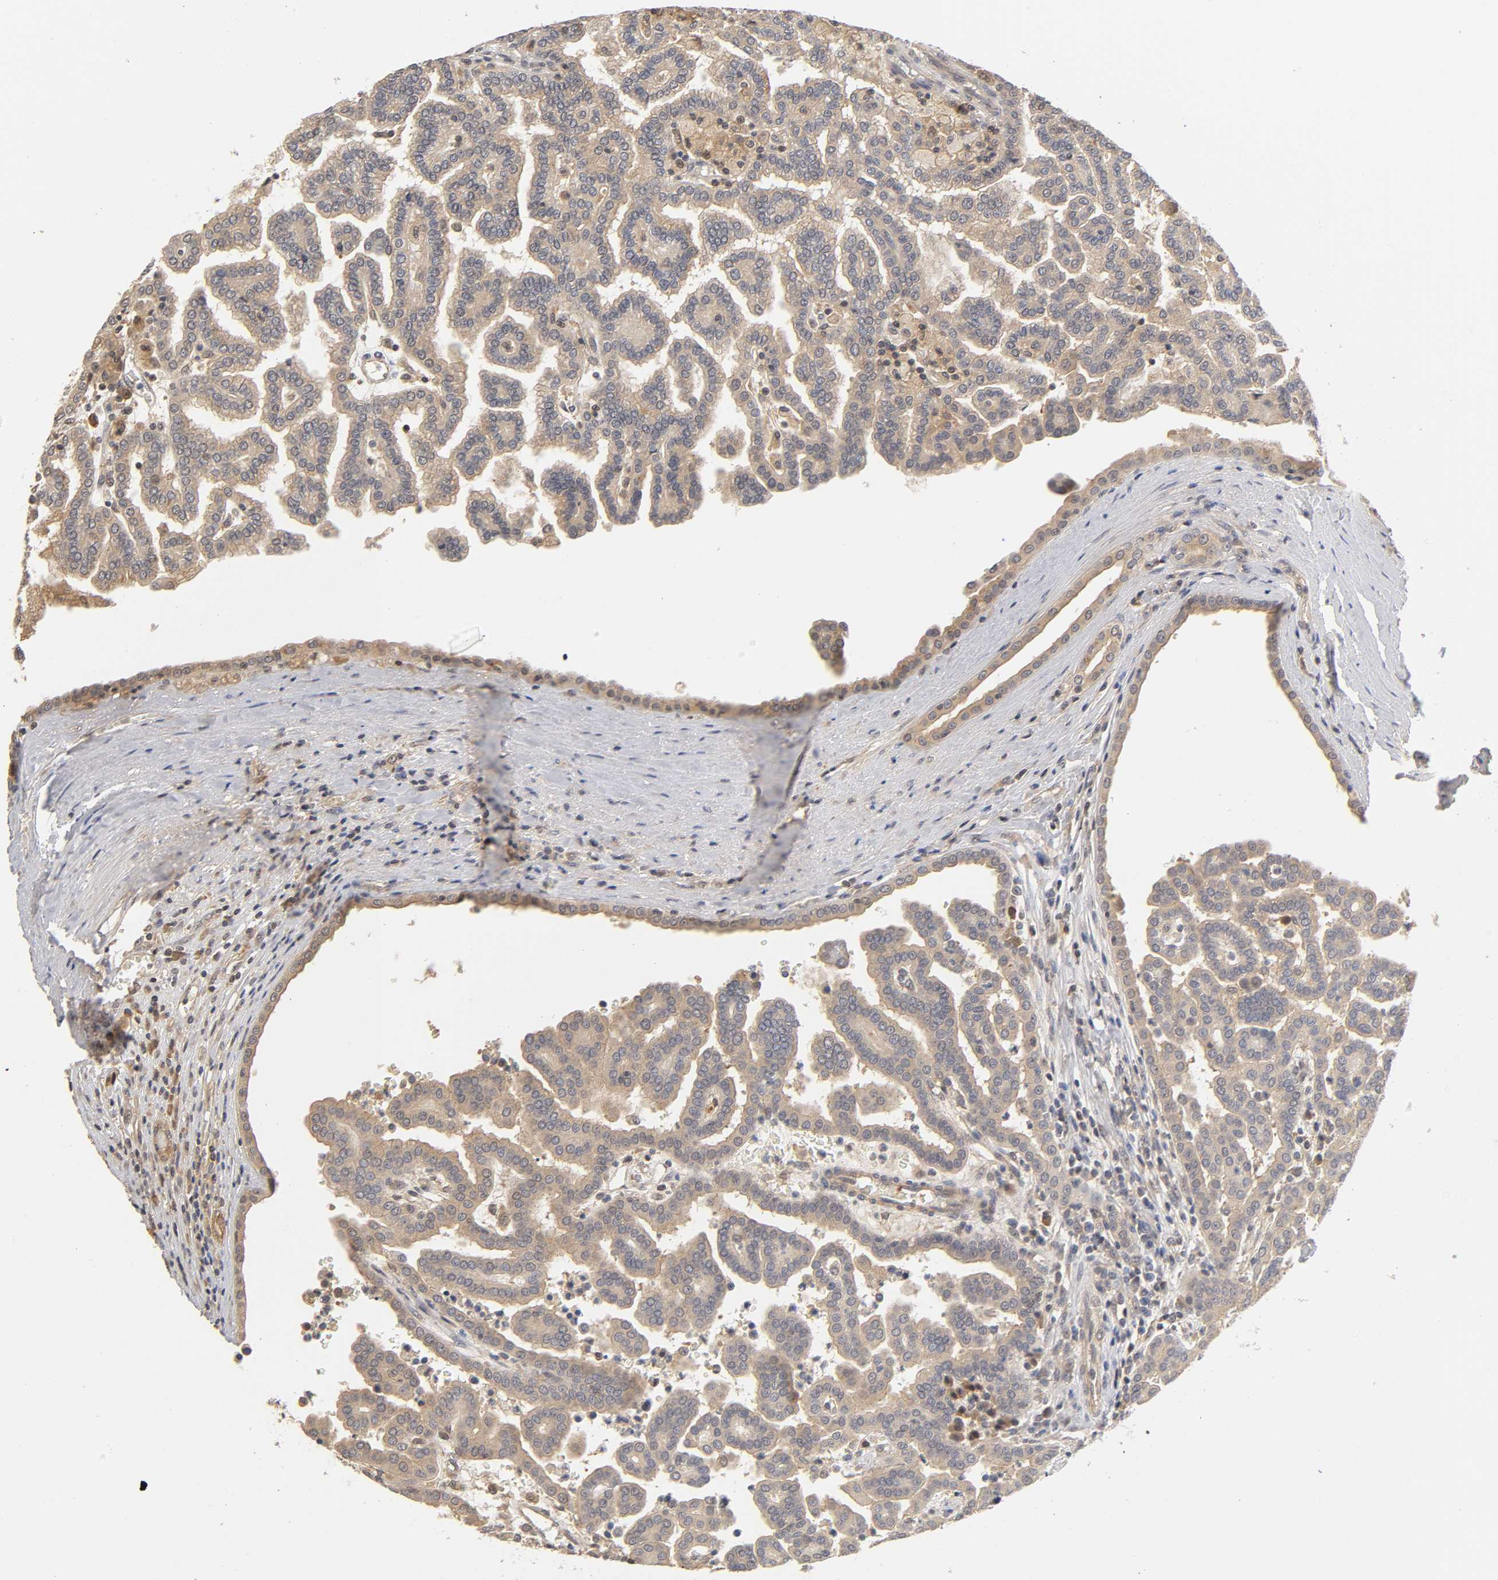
{"staining": {"intensity": "negative", "quantity": "none", "location": "none"}, "tissue": "renal cancer", "cell_type": "Tumor cells", "image_type": "cancer", "snomed": [{"axis": "morphology", "description": "Adenocarcinoma, NOS"}, {"axis": "topography", "description": "Kidney"}], "caption": "This is a histopathology image of immunohistochemistry (IHC) staining of adenocarcinoma (renal), which shows no staining in tumor cells.", "gene": "PDE5A", "patient": {"sex": "male", "age": 61}}